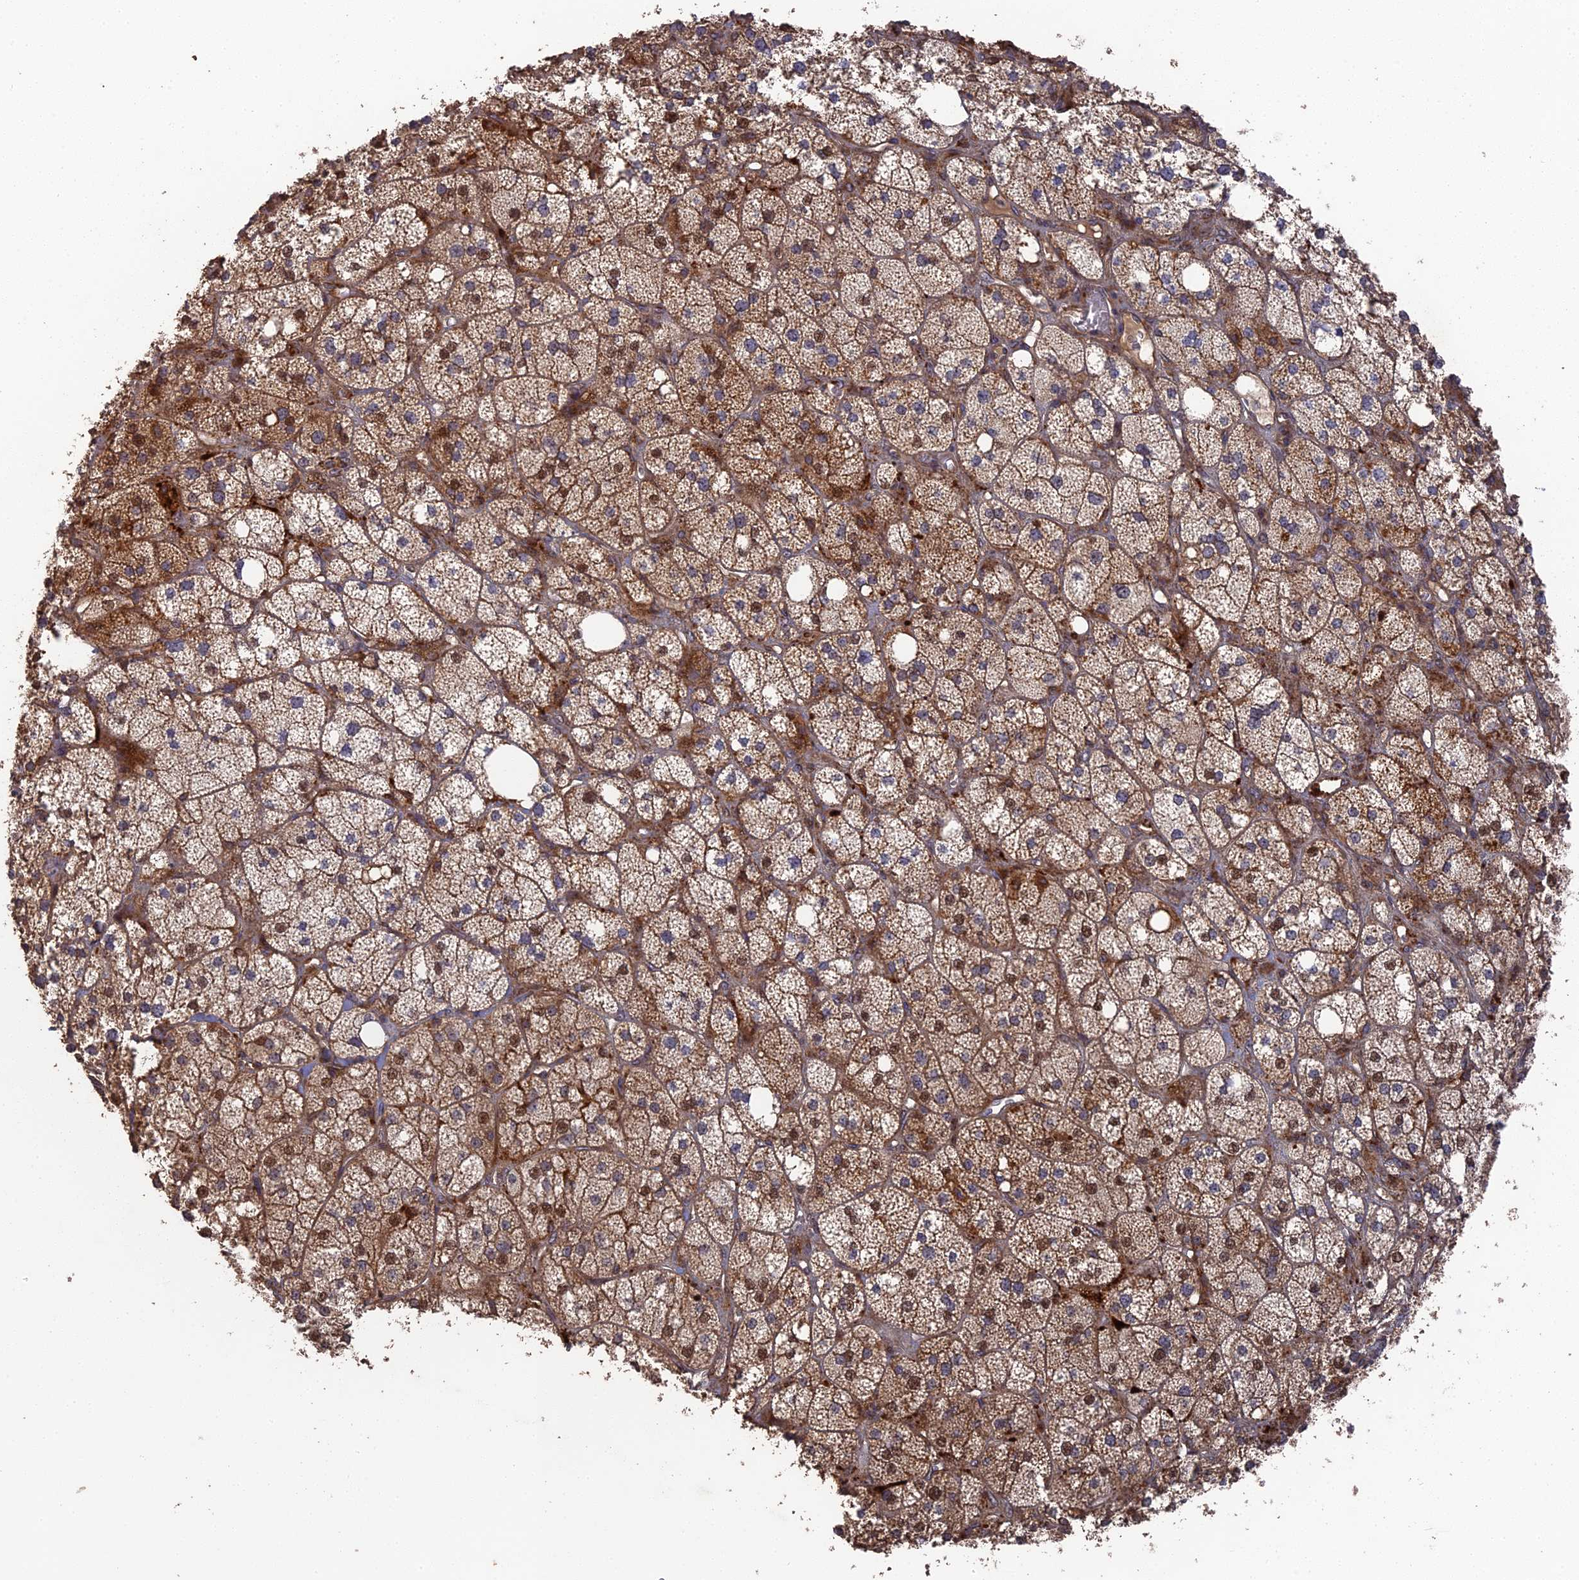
{"staining": {"intensity": "strong", "quantity": ">75%", "location": "cytoplasmic/membranous,nuclear"}, "tissue": "adrenal gland", "cell_type": "Glandular cells", "image_type": "normal", "snomed": [{"axis": "morphology", "description": "Normal tissue, NOS"}, {"axis": "topography", "description": "Adrenal gland"}], "caption": "A brown stain shows strong cytoplasmic/membranous,nuclear positivity of a protein in glandular cells of unremarkable human adrenal gland. The protein of interest is shown in brown color, while the nuclei are stained blue.", "gene": "DEF8", "patient": {"sex": "male", "age": 61}}